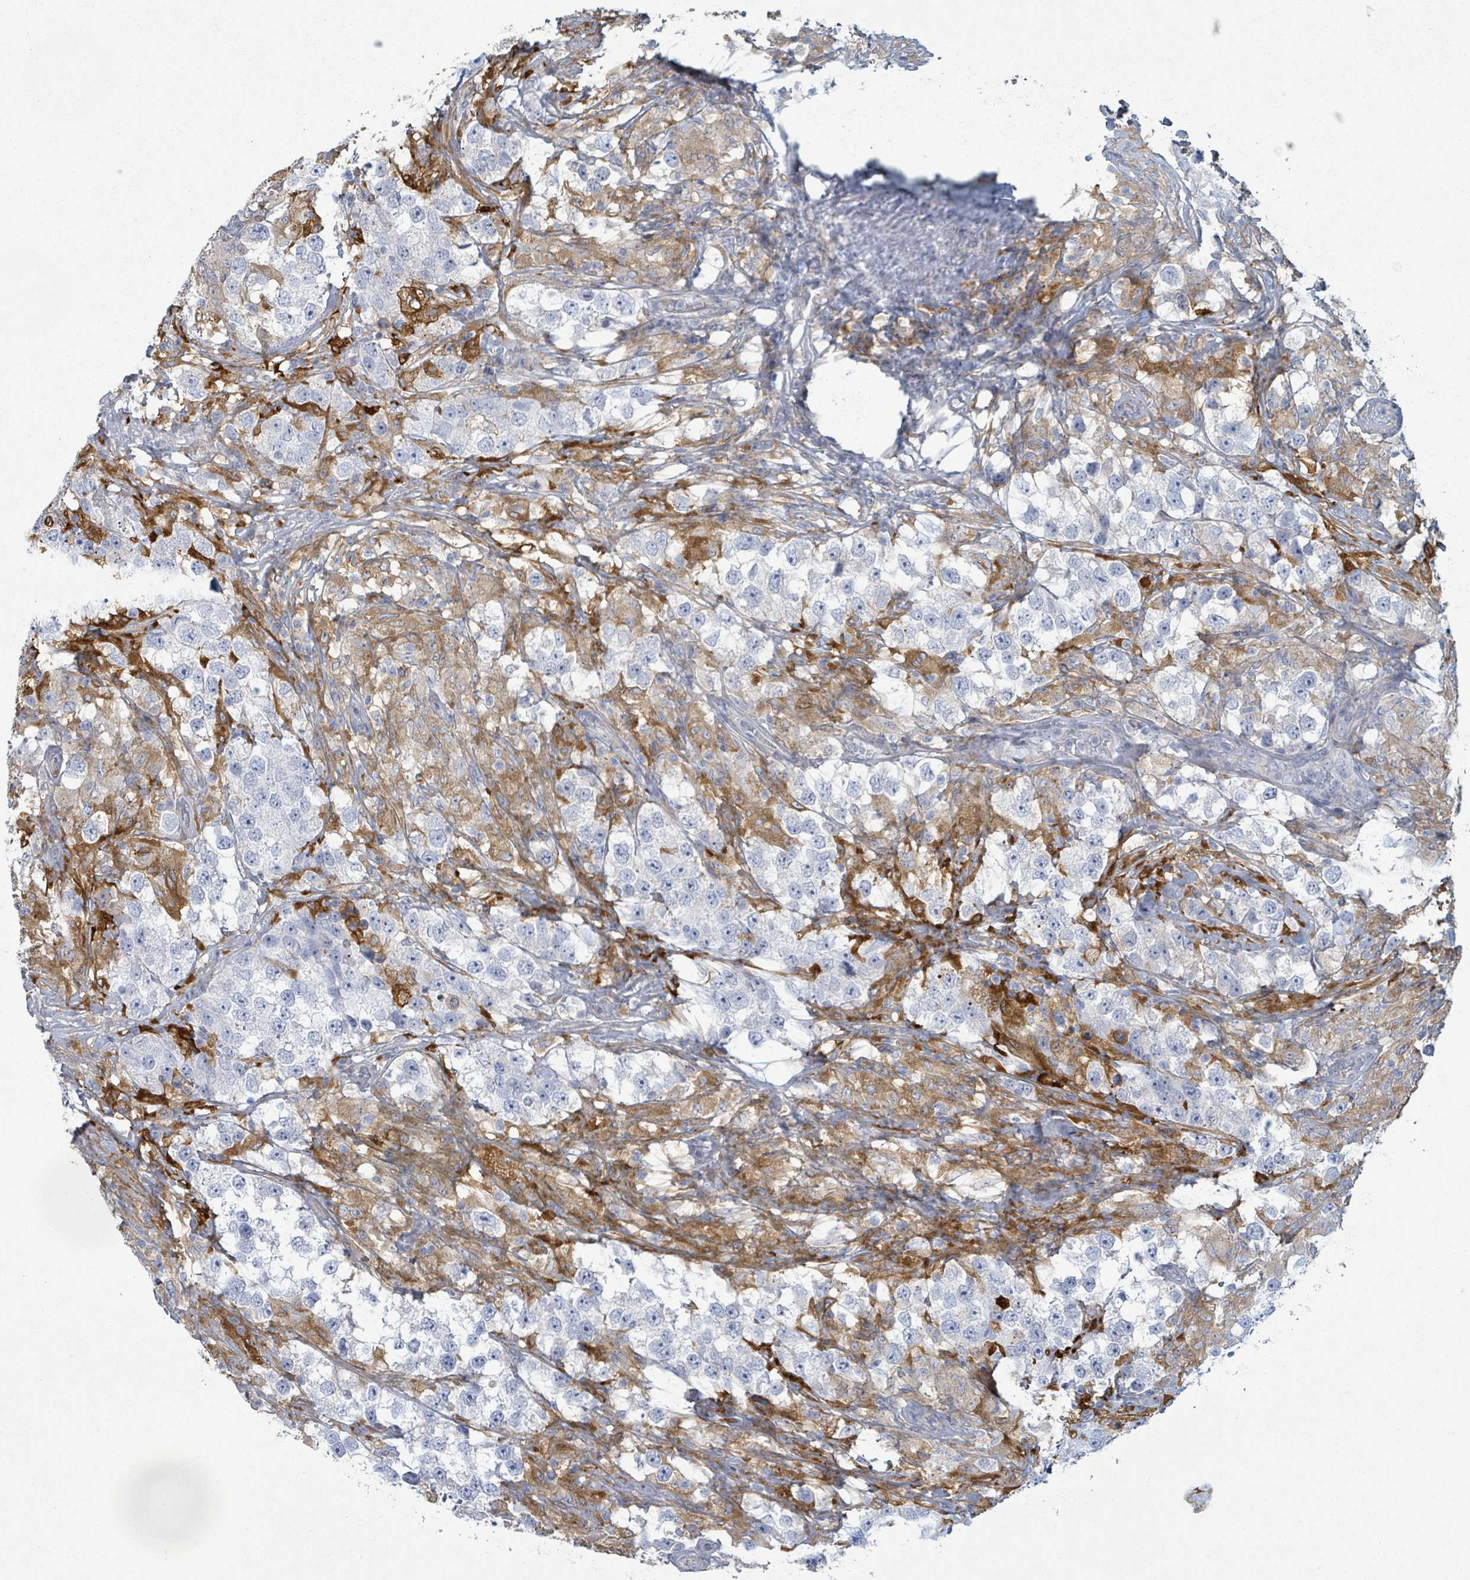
{"staining": {"intensity": "negative", "quantity": "none", "location": "none"}, "tissue": "testis cancer", "cell_type": "Tumor cells", "image_type": "cancer", "snomed": [{"axis": "morphology", "description": "Seminoma, NOS"}, {"axis": "topography", "description": "Testis"}], "caption": "Protein analysis of testis cancer displays no significant staining in tumor cells.", "gene": "COL13A1", "patient": {"sex": "male", "age": 46}}